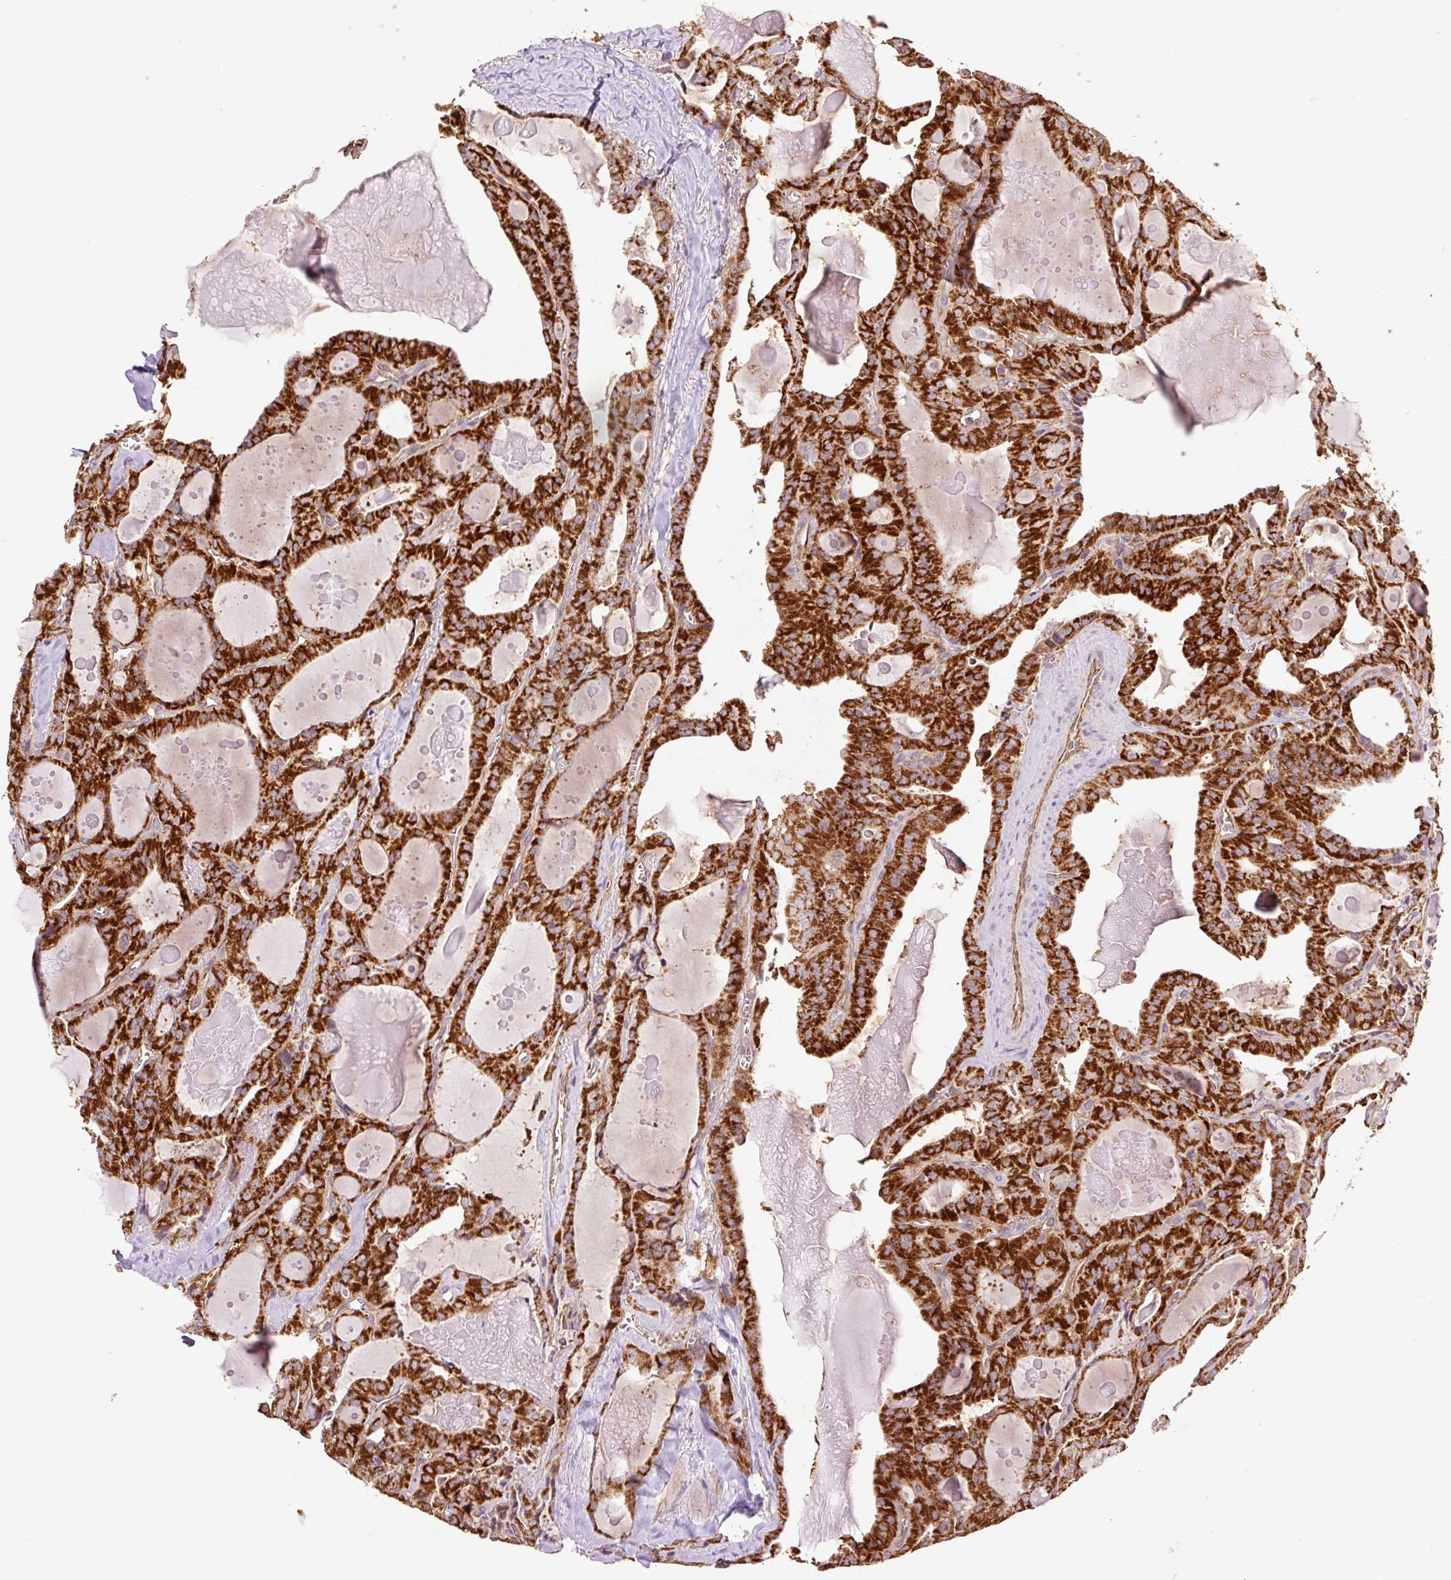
{"staining": {"intensity": "strong", "quantity": ">75%", "location": "cytoplasmic/membranous"}, "tissue": "thyroid cancer", "cell_type": "Tumor cells", "image_type": "cancer", "snomed": [{"axis": "morphology", "description": "Papillary adenocarcinoma, NOS"}, {"axis": "topography", "description": "Thyroid gland"}], "caption": "Human papillary adenocarcinoma (thyroid) stained for a protein (brown) displays strong cytoplasmic/membranous positive positivity in approximately >75% of tumor cells.", "gene": "PCK2", "patient": {"sex": "male", "age": 52}}